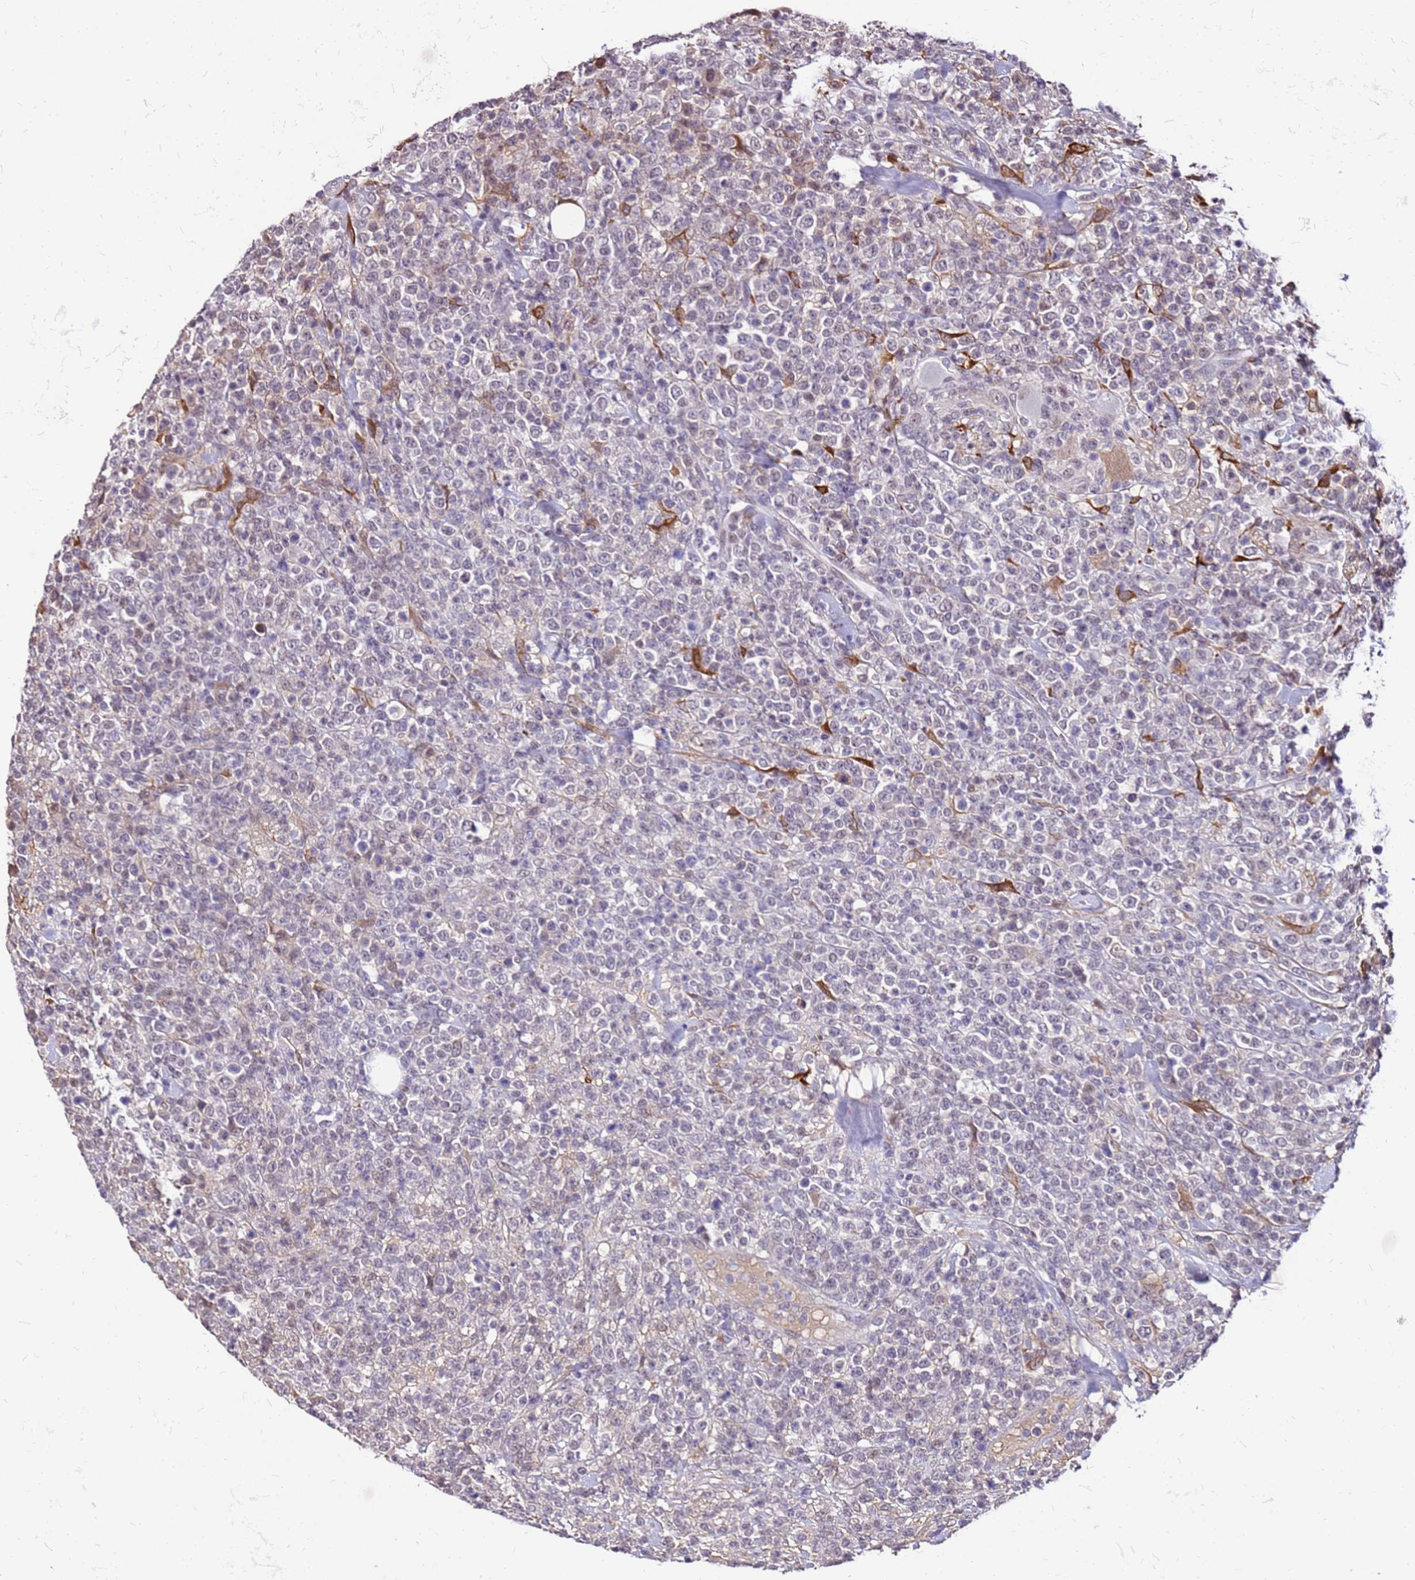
{"staining": {"intensity": "negative", "quantity": "none", "location": "none"}, "tissue": "lymphoma", "cell_type": "Tumor cells", "image_type": "cancer", "snomed": [{"axis": "morphology", "description": "Malignant lymphoma, non-Hodgkin's type, High grade"}, {"axis": "topography", "description": "Colon"}], "caption": "Tumor cells show no significant protein positivity in high-grade malignant lymphoma, non-Hodgkin's type.", "gene": "ALDH1A3", "patient": {"sex": "female", "age": 53}}